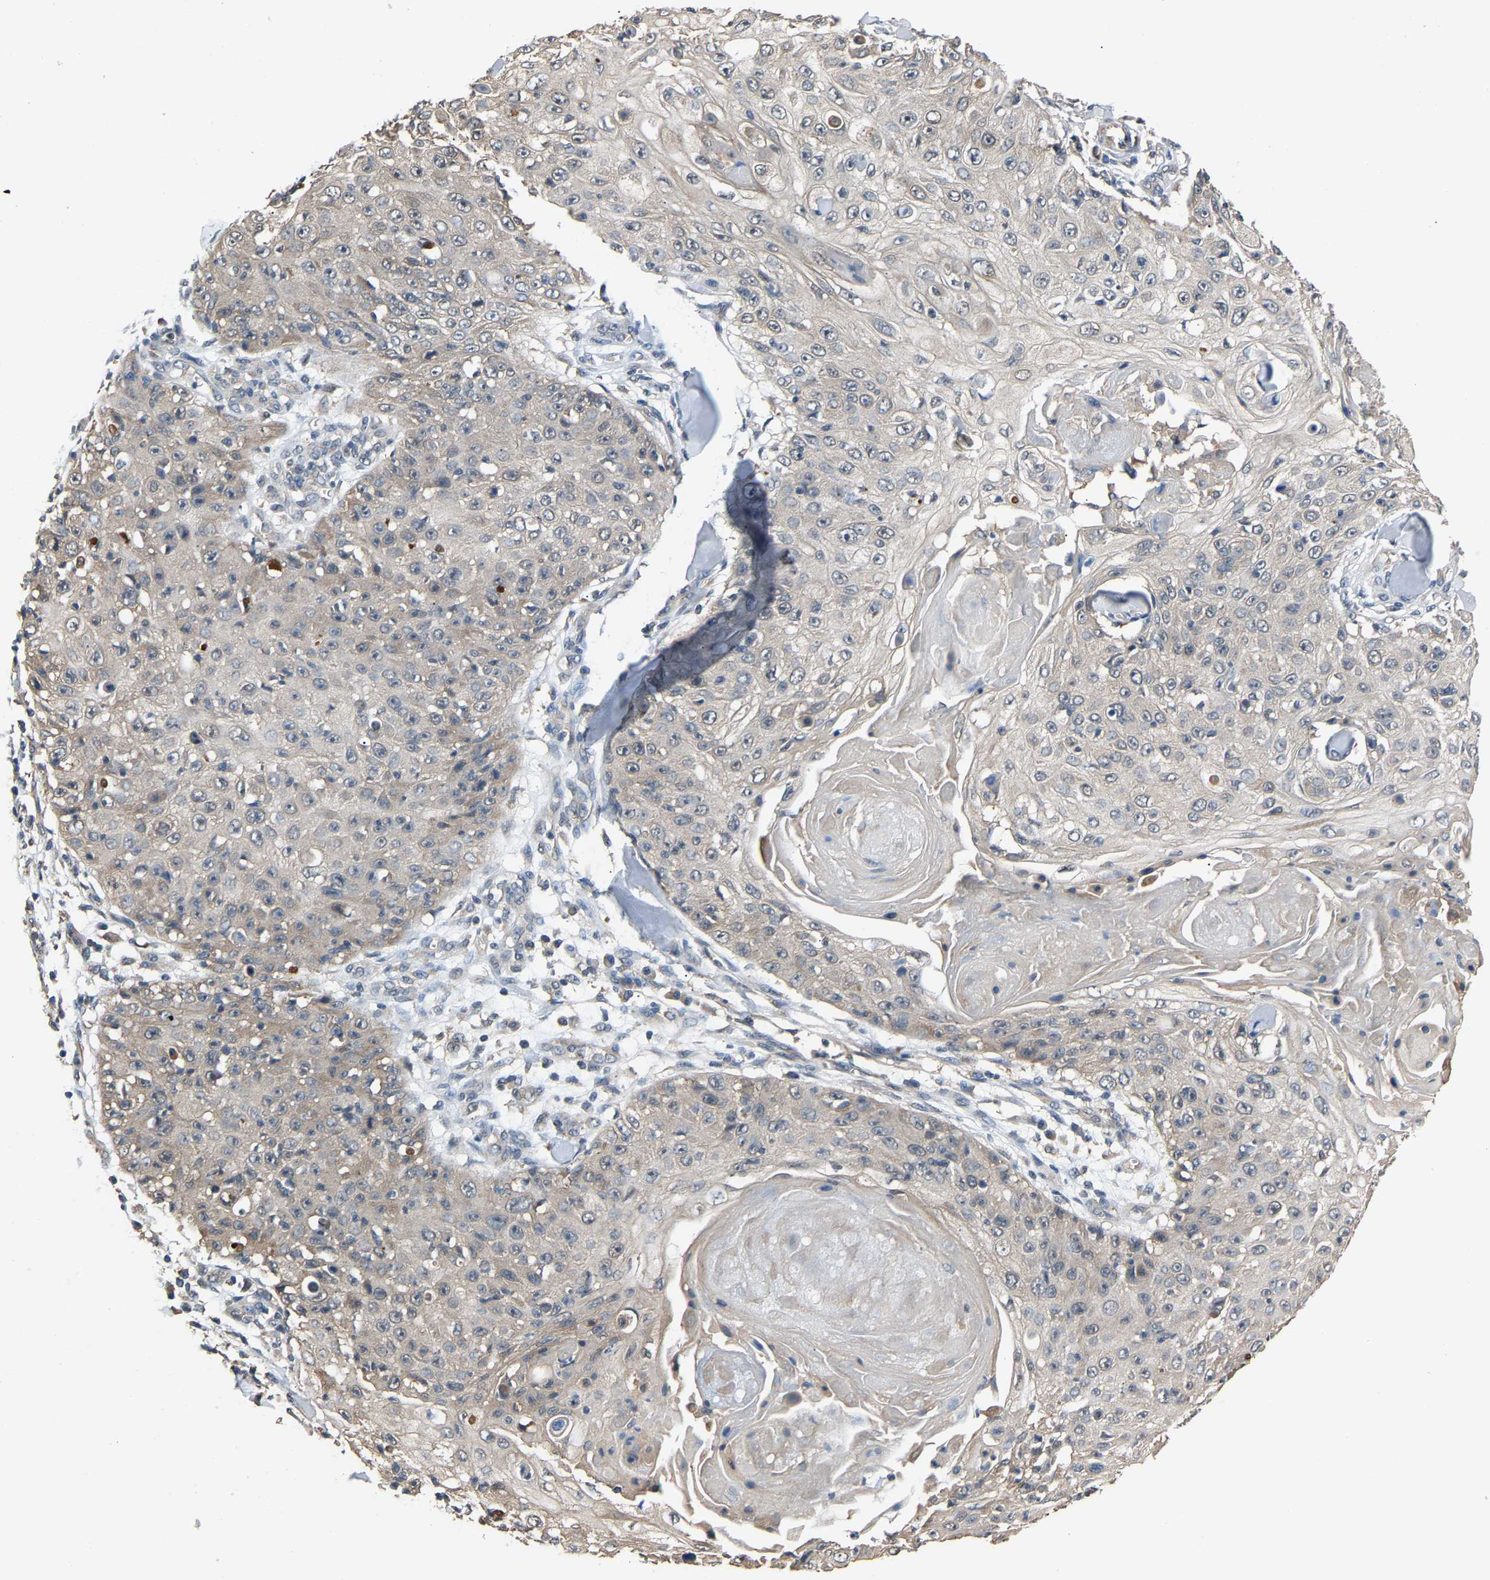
{"staining": {"intensity": "weak", "quantity": "<25%", "location": "cytoplasmic/membranous"}, "tissue": "skin cancer", "cell_type": "Tumor cells", "image_type": "cancer", "snomed": [{"axis": "morphology", "description": "Squamous cell carcinoma, NOS"}, {"axis": "topography", "description": "Skin"}], "caption": "DAB immunohistochemical staining of squamous cell carcinoma (skin) demonstrates no significant staining in tumor cells.", "gene": "ABCC9", "patient": {"sex": "male", "age": 86}}